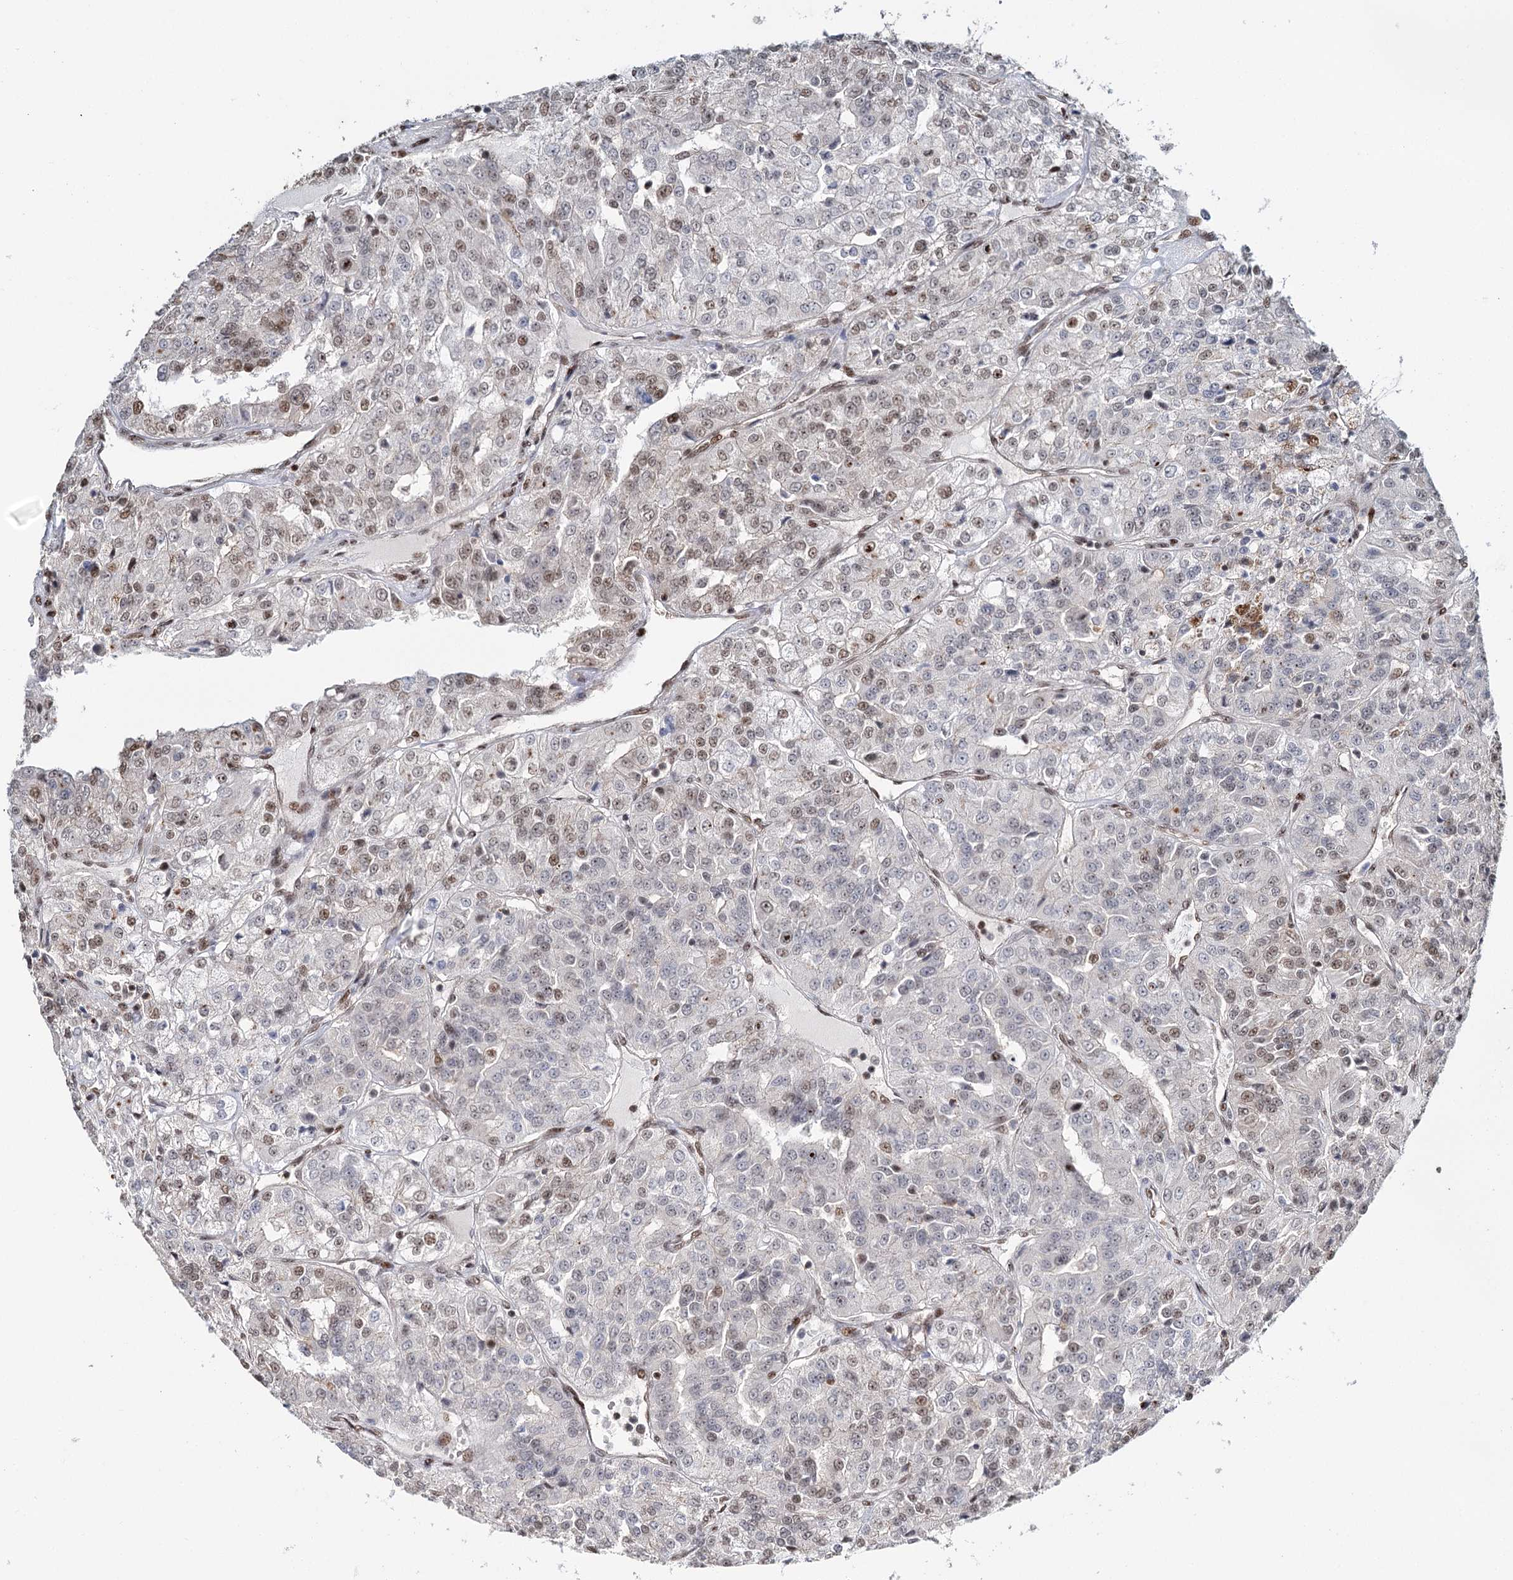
{"staining": {"intensity": "moderate", "quantity": "25%-75%", "location": "nuclear"}, "tissue": "renal cancer", "cell_type": "Tumor cells", "image_type": "cancer", "snomed": [{"axis": "morphology", "description": "Adenocarcinoma, NOS"}, {"axis": "topography", "description": "Kidney"}], "caption": "Human renal adenocarcinoma stained with a brown dye demonstrates moderate nuclear positive positivity in about 25%-75% of tumor cells.", "gene": "RPS27A", "patient": {"sex": "female", "age": 63}}